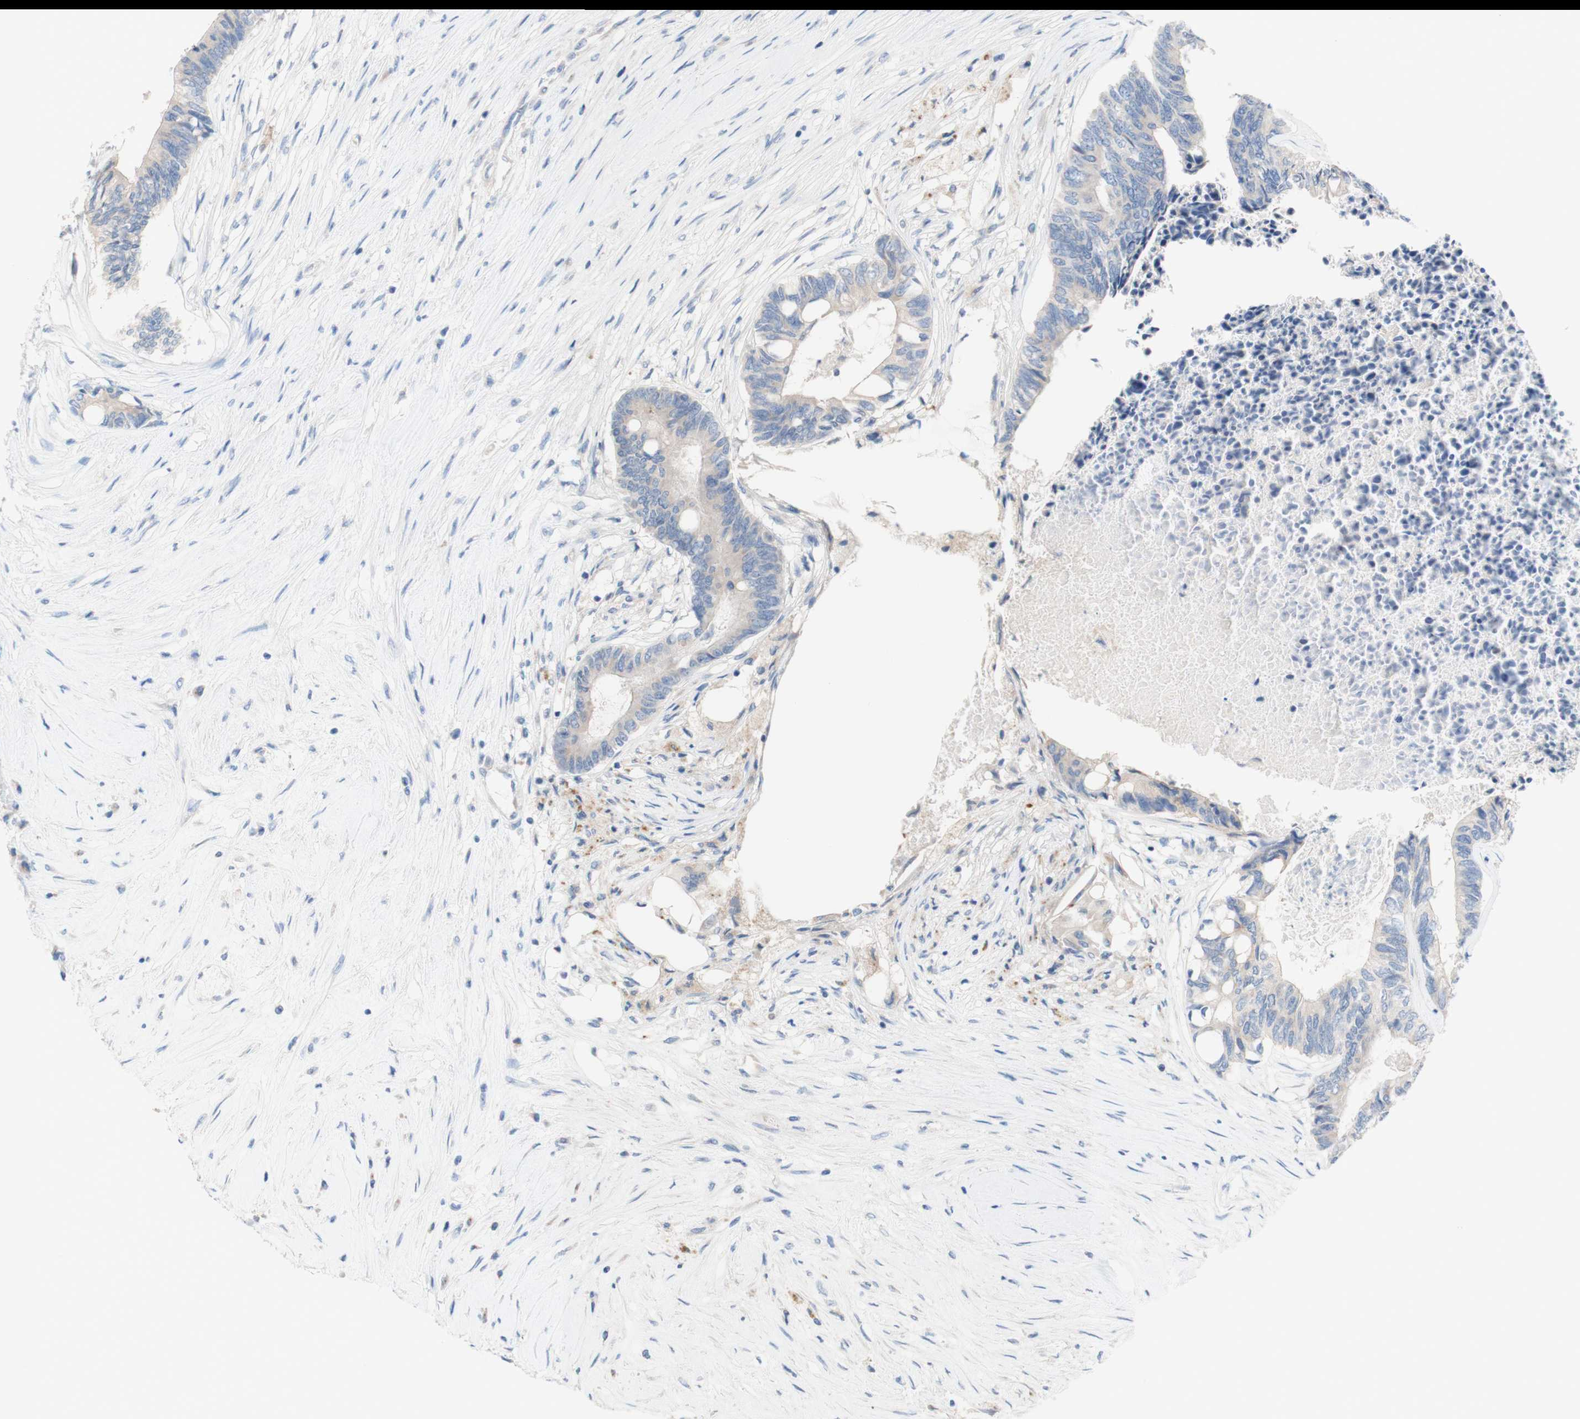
{"staining": {"intensity": "weak", "quantity": ">75%", "location": "cytoplasmic/membranous"}, "tissue": "colorectal cancer", "cell_type": "Tumor cells", "image_type": "cancer", "snomed": [{"axis": "morphology", "description": "Adenocarcinoma, NOS"}, {"axis": "topography", "description": "Rectum"}], "caption": "Colorectal cancer (adenocarcinoma) tissue demonstrates weak cytoplasmic/membranous expression in approximately >75% of tumor cells", "gene": "F3", "patient": {"sex": "male", "age": 63}}